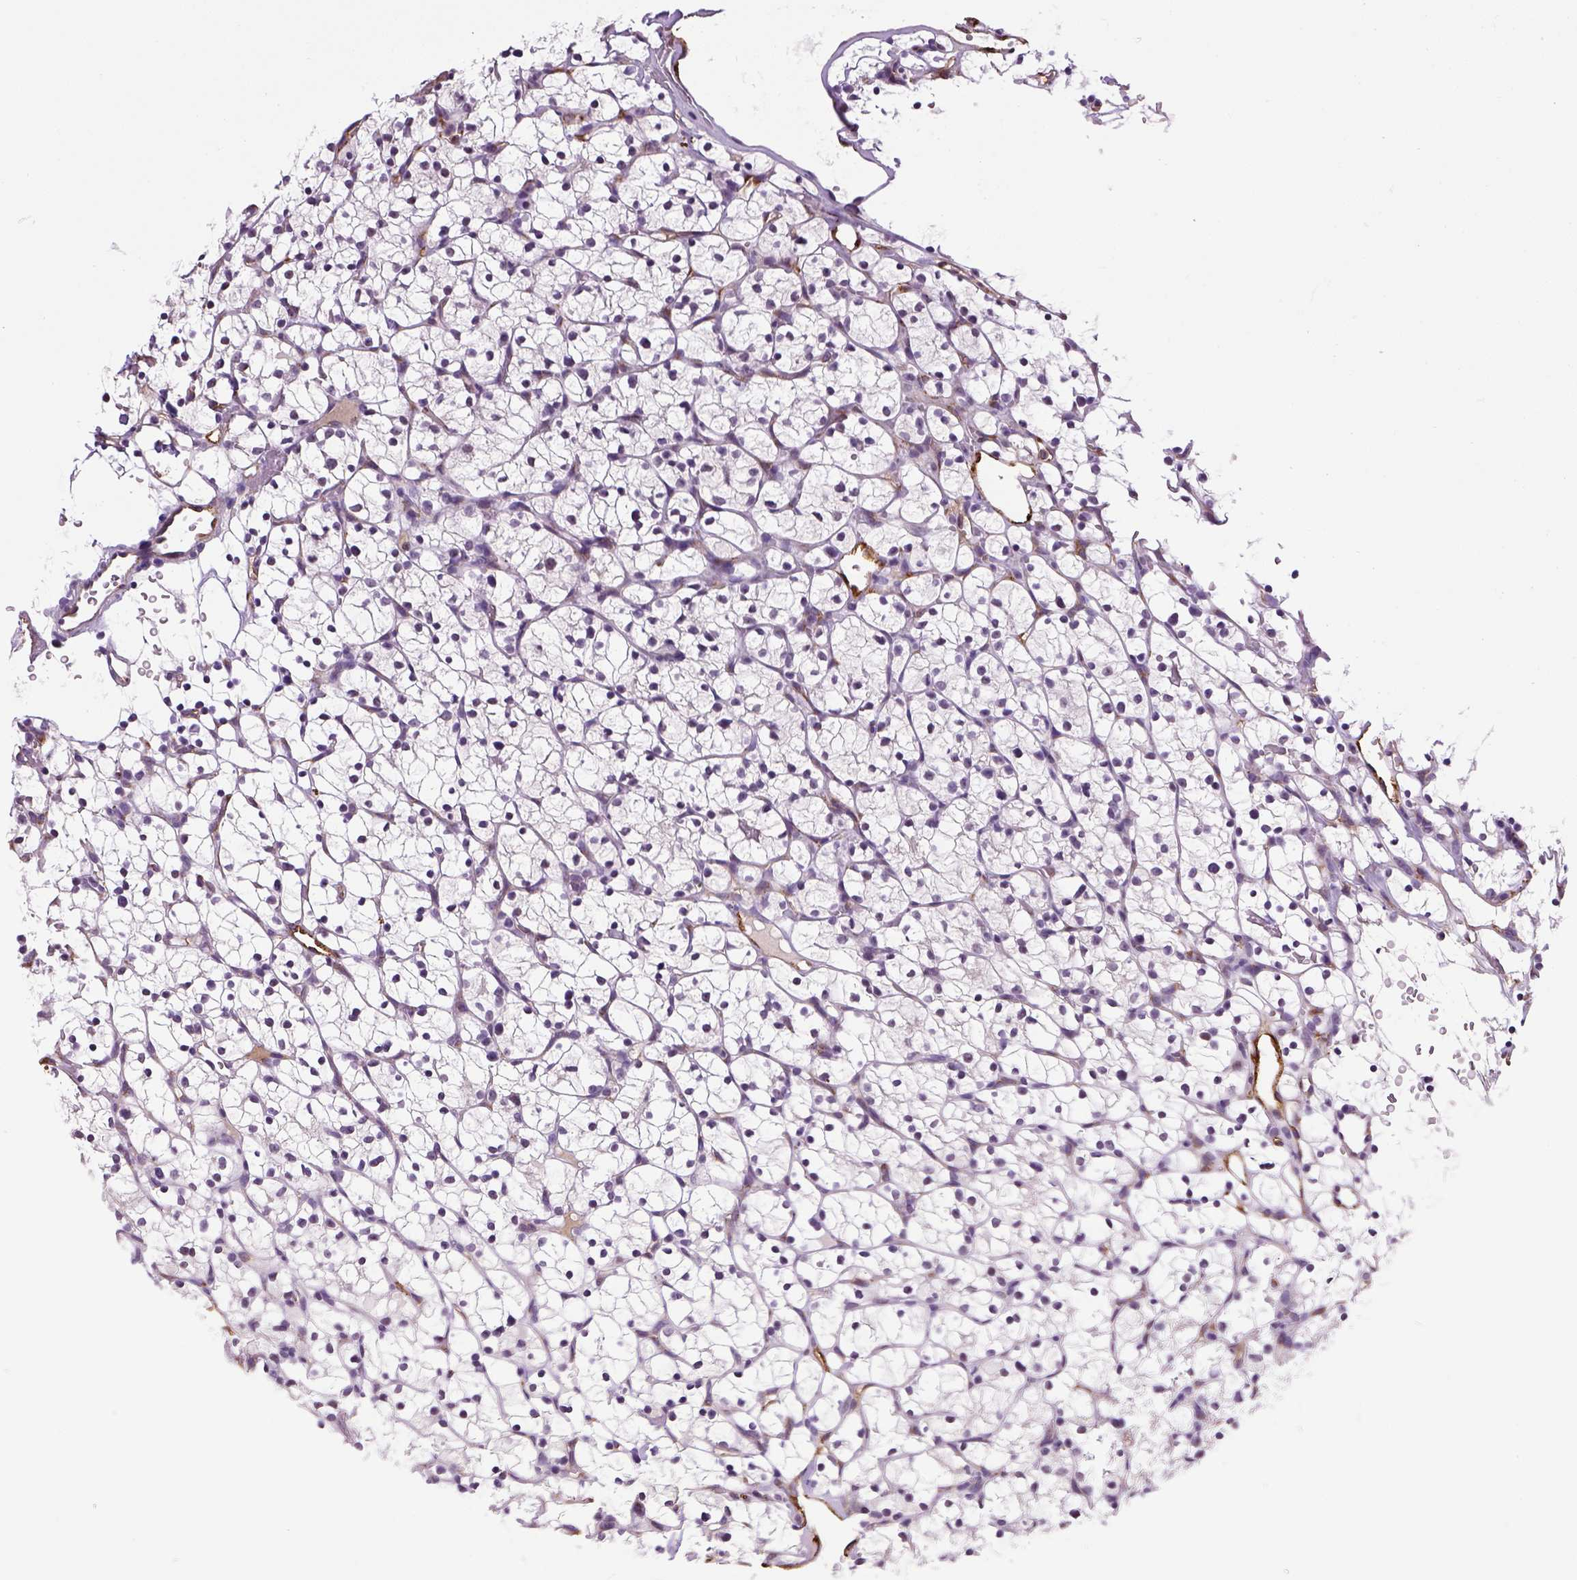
{"staining": {"intensity": "negative", "quantity": "none", "location": "none"}, "tissue": "renal cancer", "cell_type": "Tumor cells", "image_type": "cancer", "snomed": [{"axis": "morphology", "description": "Adenocarcinoma, NOS"}, {"axis": "topography", "description": "Kidney"}], "caption": "Immunohistochemistry photomicrograph of neoplastic tissue: human renal adenocarcinoma stained with DAB (3,3'-diaminobenzidine) shows no significant protein staining in tumor cells.", "gene": "VWF", "patient": {"sex": "female", "age": 64}}